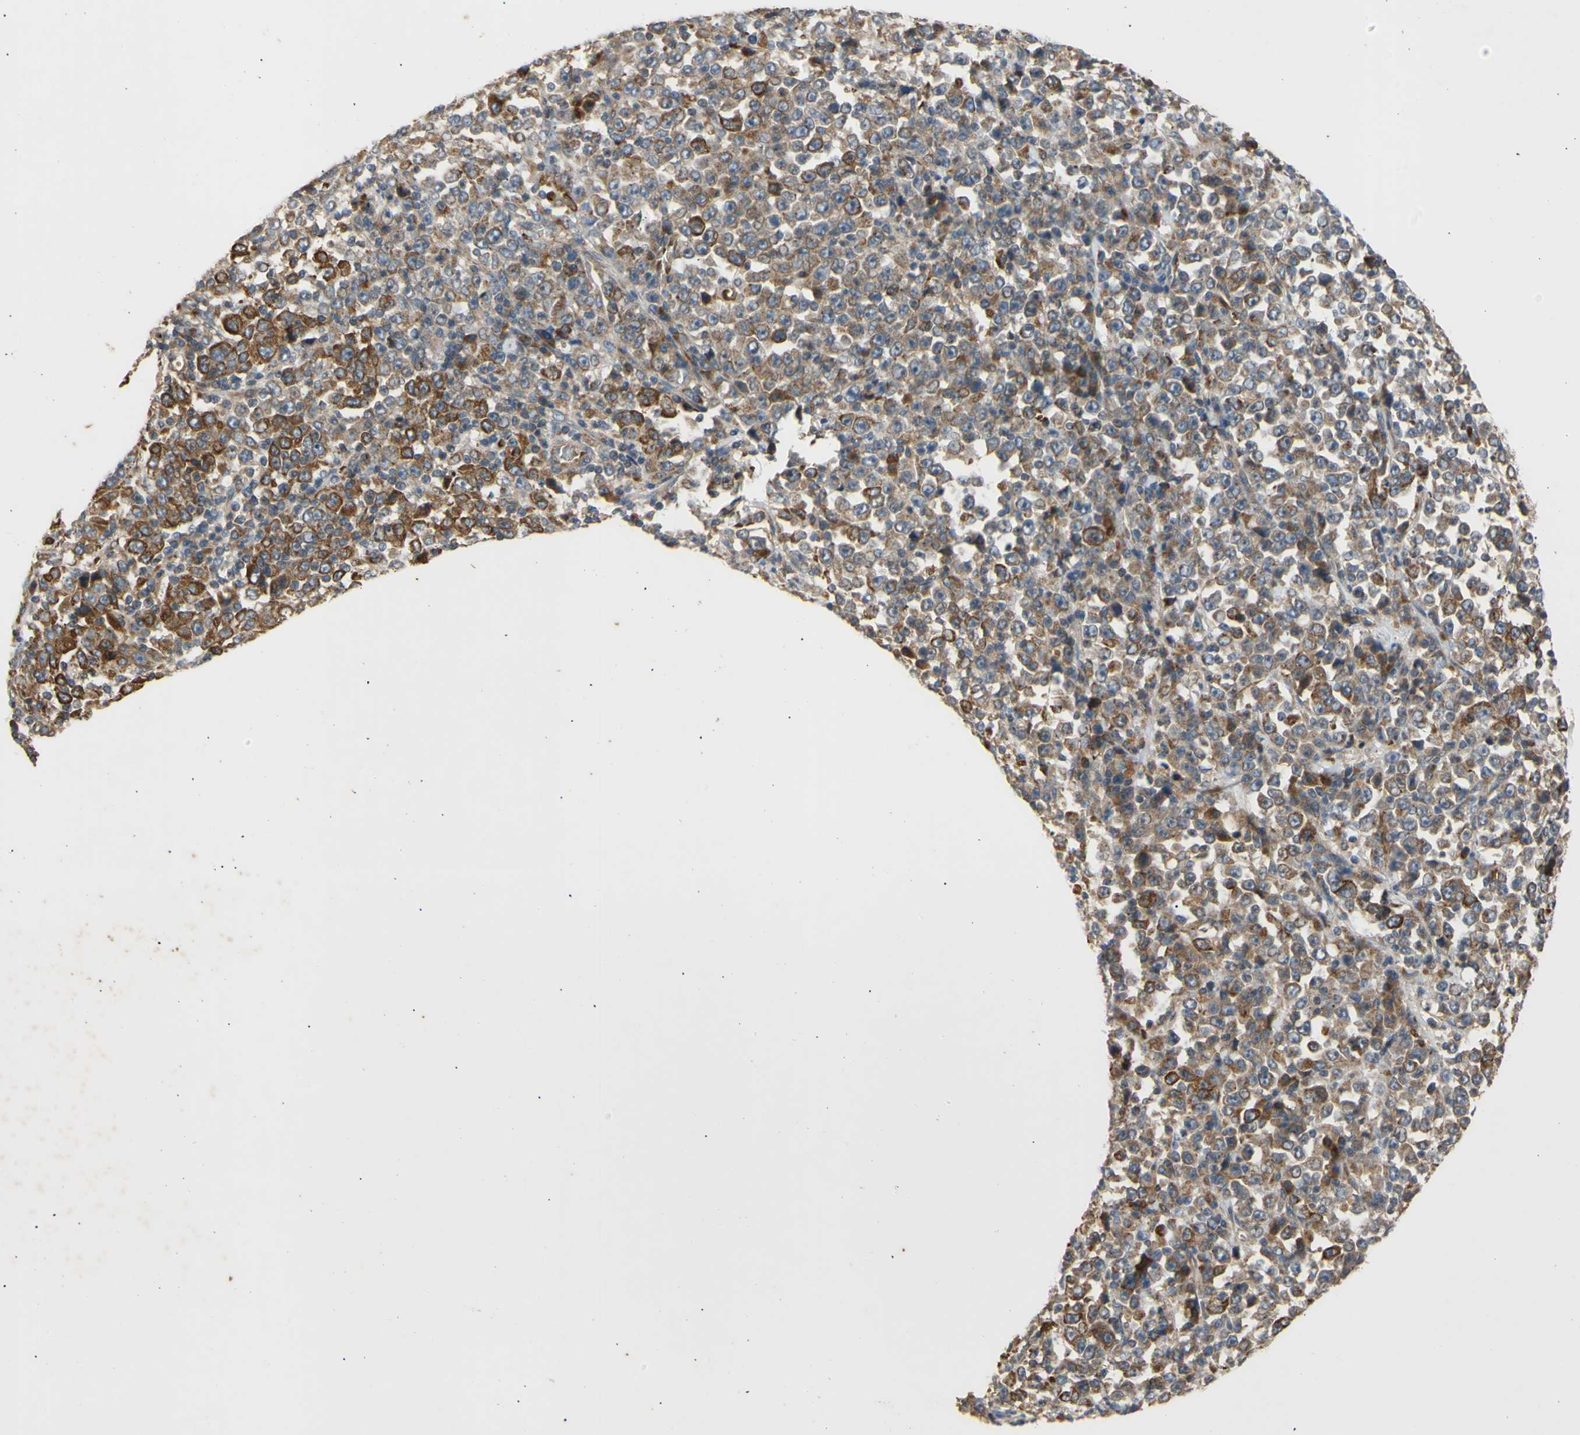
{"staining": {"intensity": "moderate", "quantity": ">75%", "location": "cytoplasmic/membranous"}, "tissue": "stomach cancer", "cell_type": "Tumor cells", "image_type": "cancer", "snomed": [{"axis": "morphology", "description": "Normal tissue, NOS"}, {"axis": "morphology", "description": "Adenocarcinoma, NOS"}, {"axis": "topography", "description": "Stomach, upper"}, {"axis": "topography", "description": "Stomach"}], "caption": "Immunohistochemical staining of adenocarcinoma (stomach) displays moderate cytoplasmic/membranous protein staining in about >75% of tumor cells.", "gene": "PKN1", "patient": {"sex": "male", "age": 59}}